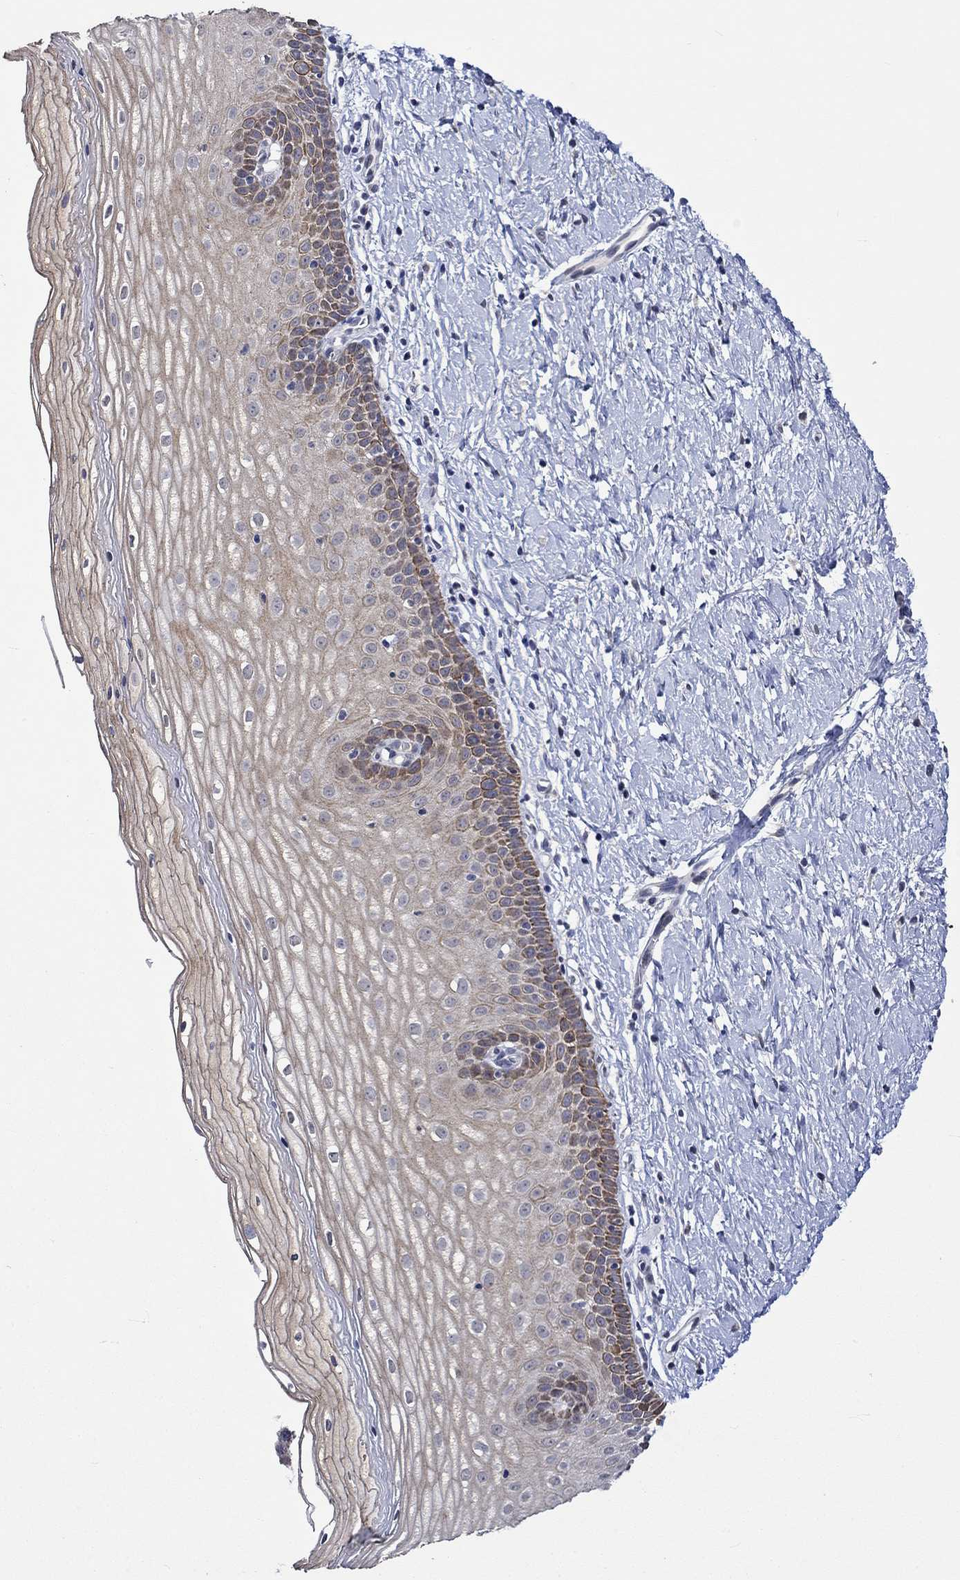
{"staining": {"intensity": "moderate", "quantity": "25%-75%", "location": "cytoplasmic/membranous"}, "tissue": "cervix", "cell_type": "Squamous epithelial cells", "image_type": "normal", "snomed": [{"axis": "morphology", "description": "Normal tissue, NOS"}, {"axis": "topography", "description": "Cervix"}], "caption": "Human cervix stained for a protein (brown) displays moderate cytoplasmic/membranous positive expression in approximately 25%-75% of squamous epithelial cells.", "gene": "DDX3Y", "patient": {"sex": "female", "age": 37}}